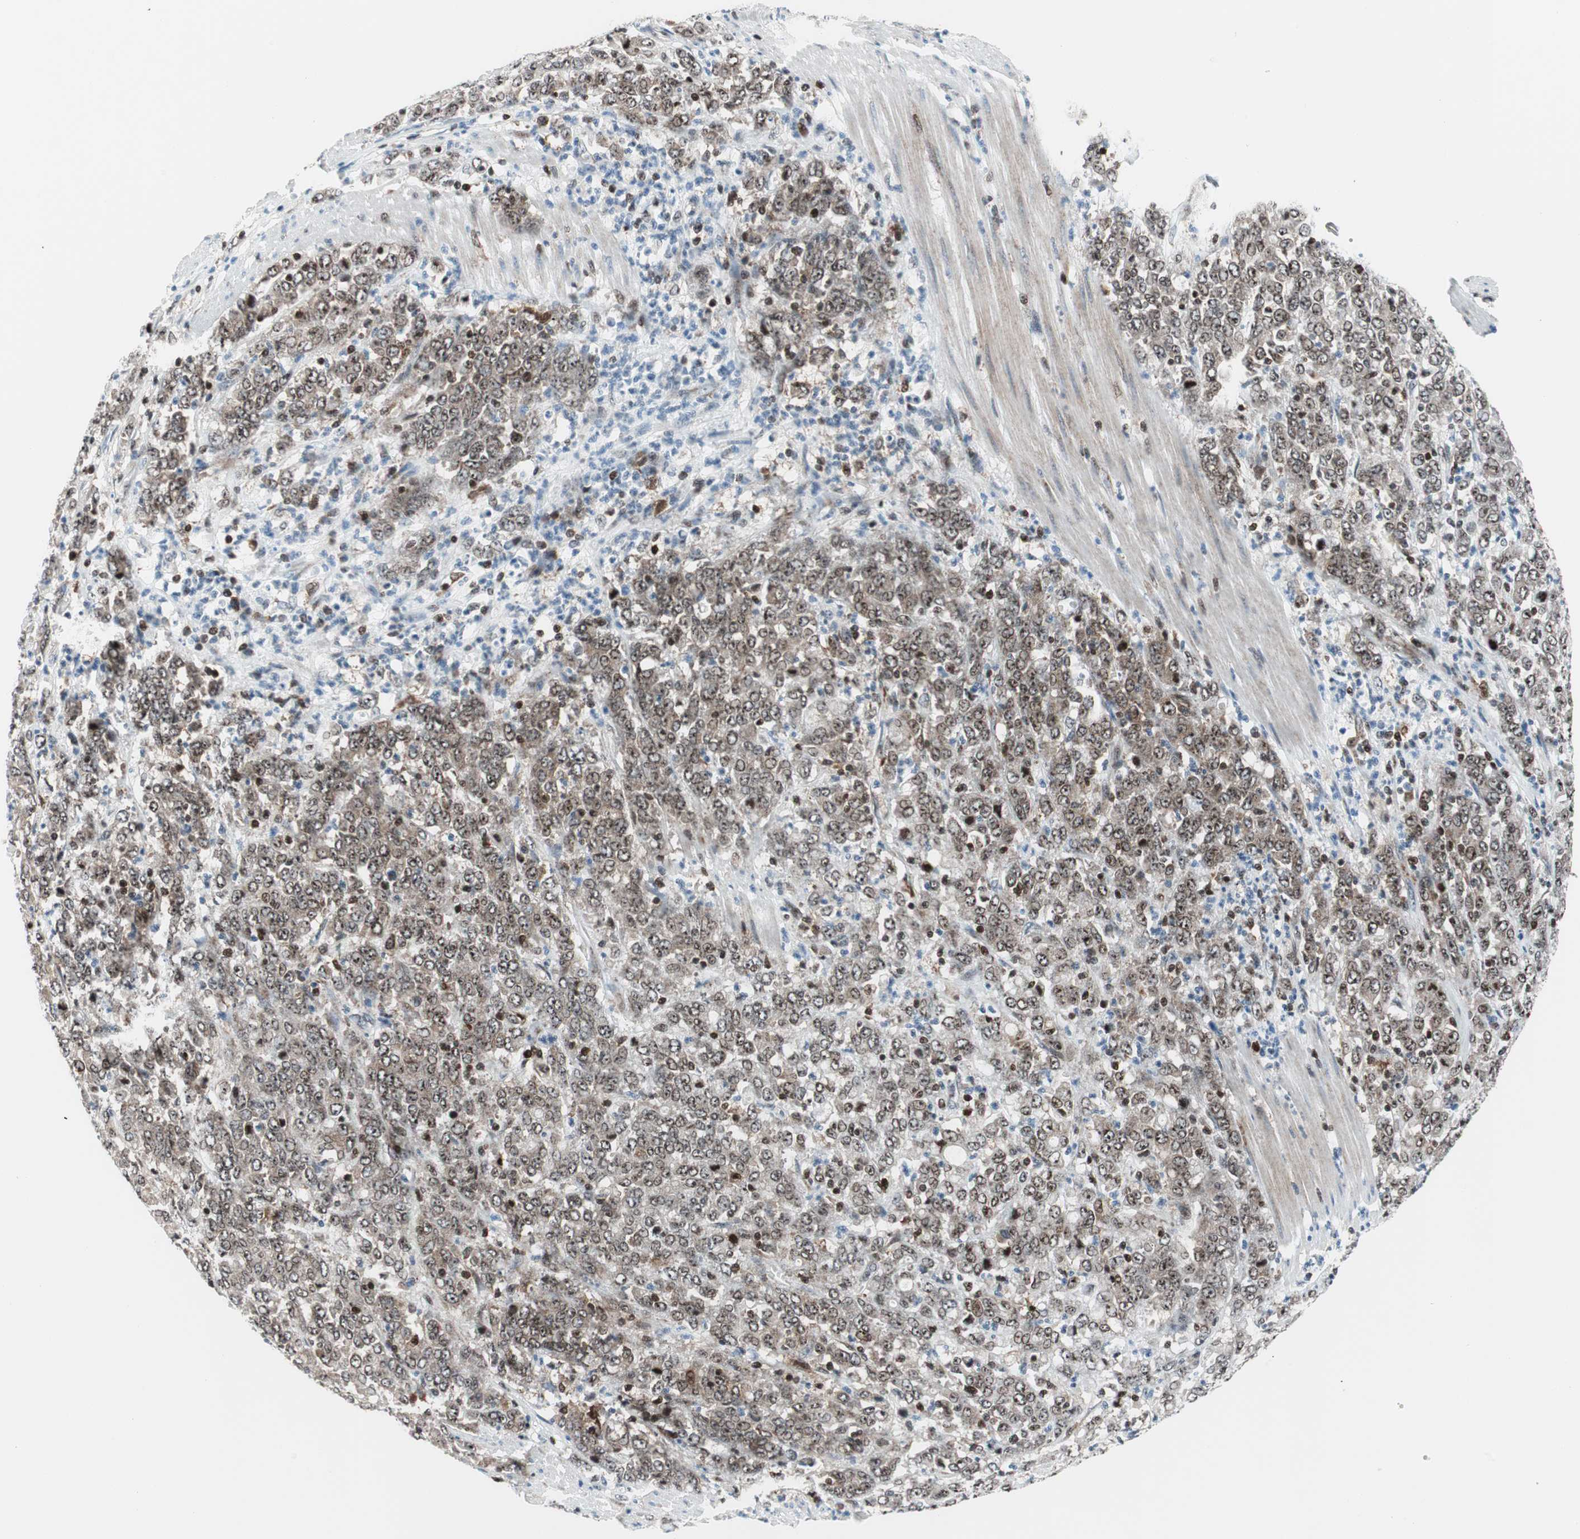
{"staining": {"intensity": "weak", "quantity": "25%-75%", "location": "nuclear"}, "tissue": "stomach cancer", "cell_type": "Tumor cells", "image_type": "cancer", "snomed": [{"axis": "morphology", "description": "Adenocarcinoma, NOS"}, {"axis": "topography", "description": "Stomach, lower"}], "caption": "This histopathology image demonstrates immunohistochemistry (IHC) staining of stomach cancer, with low weak nuclear expression in approximately 25%-75% of tumor cells.", "gene": "RGS10", "patient": {"sex": "female", "age": 71}}